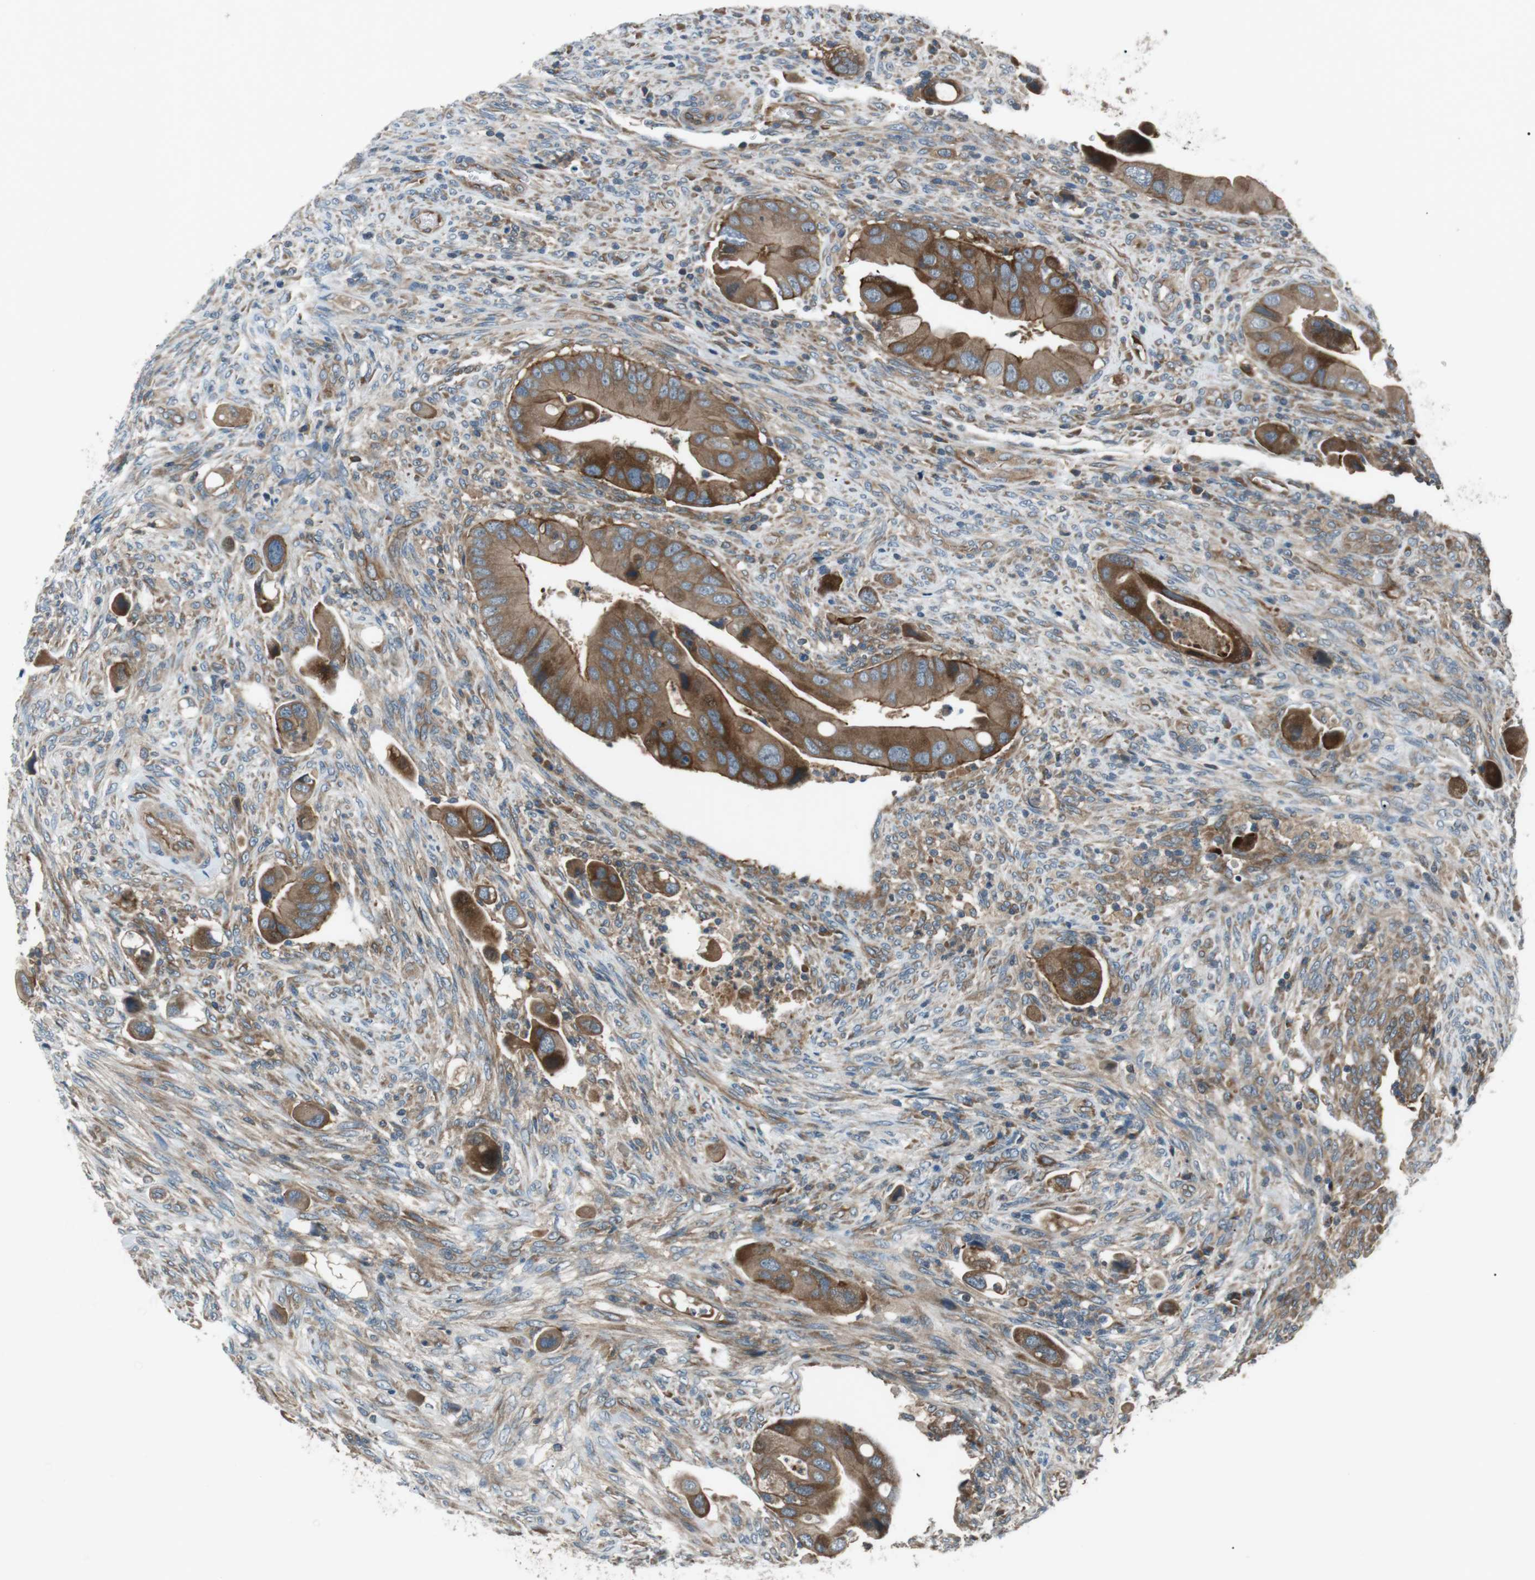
{"staining": {"intensity": "strong", "quantity": ">75%", "location": "cytoplasmic/membranous"}, "tissue": "colorectal cancer", "cell_type": "Tumor cells", "image_type": "cancer", "snomed": [{"axis": "morphology", "description": "Adenocarcinoma, NOS"}, {"axis": "topography", "description": "Rectum"}], "caption": "A brown stain shows strong cytoplasmic/membranous positivity of a protein in human adenocarcinoma (colorectal) tumor cells.", "gene": "GPR161", "patient": {"sex": "female", "age": 57}}